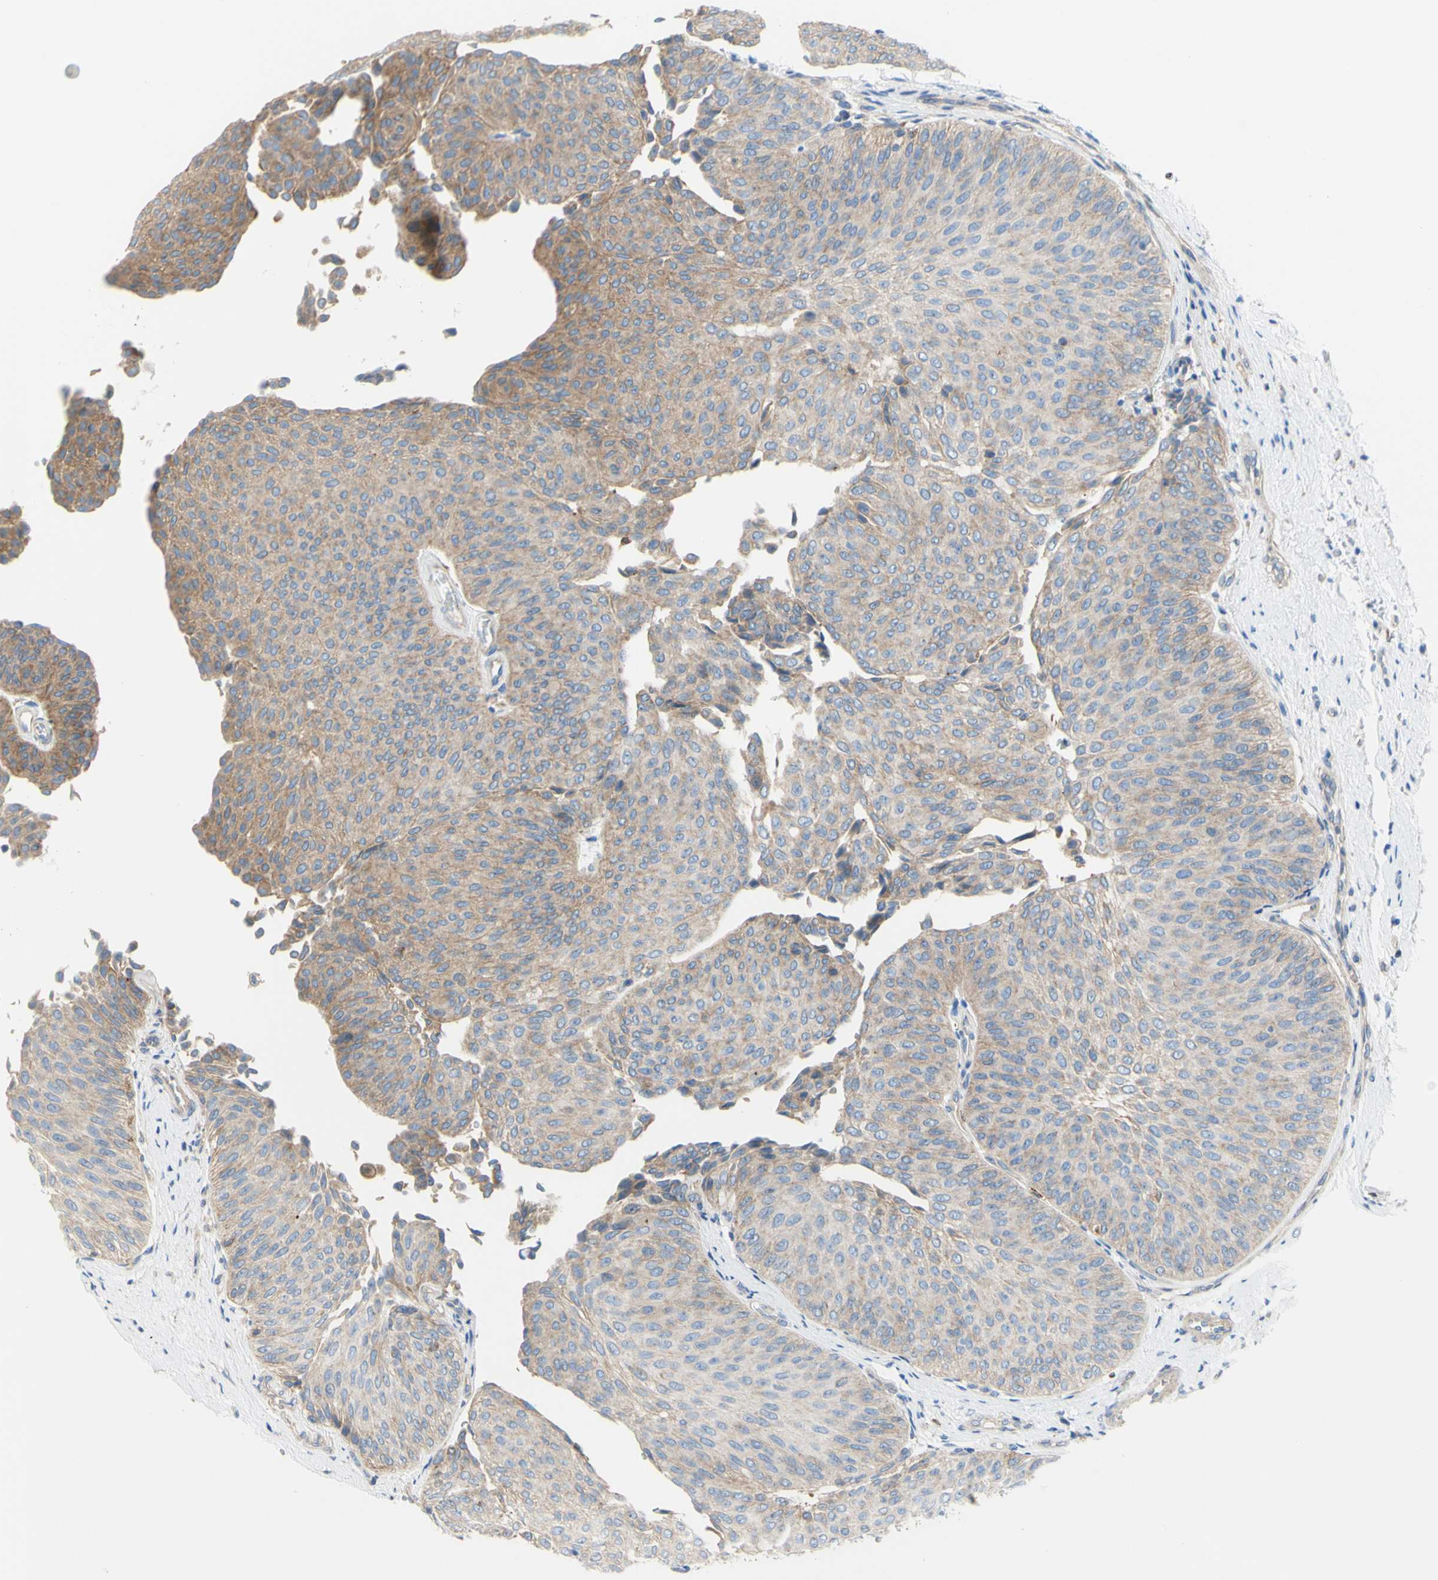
{"staining": {"intensity": "moderate", "quantity": "25%-75%", "location": "cytoplasmic/membranous"}, "tissue": "urothelial cancer", "cell_type": "Tumor cells", "image_type": "cancer", "snomed": [{"axis": "morphology", "description": "Urothelial carcinoma, Low grade"}, {"axis": "topography", "description": "Urinary bladder"}], "caption": "A high-resolution image shows immunohistochemistry (IHC) staining of urothelial carcinoma (low-grade), which demonstrates moderate cytoplasmic/membranous positivity in about 25%-75% of tumor cells.", "gene": "RETREG2", "patient": {"sex": "female", "age": 60}}